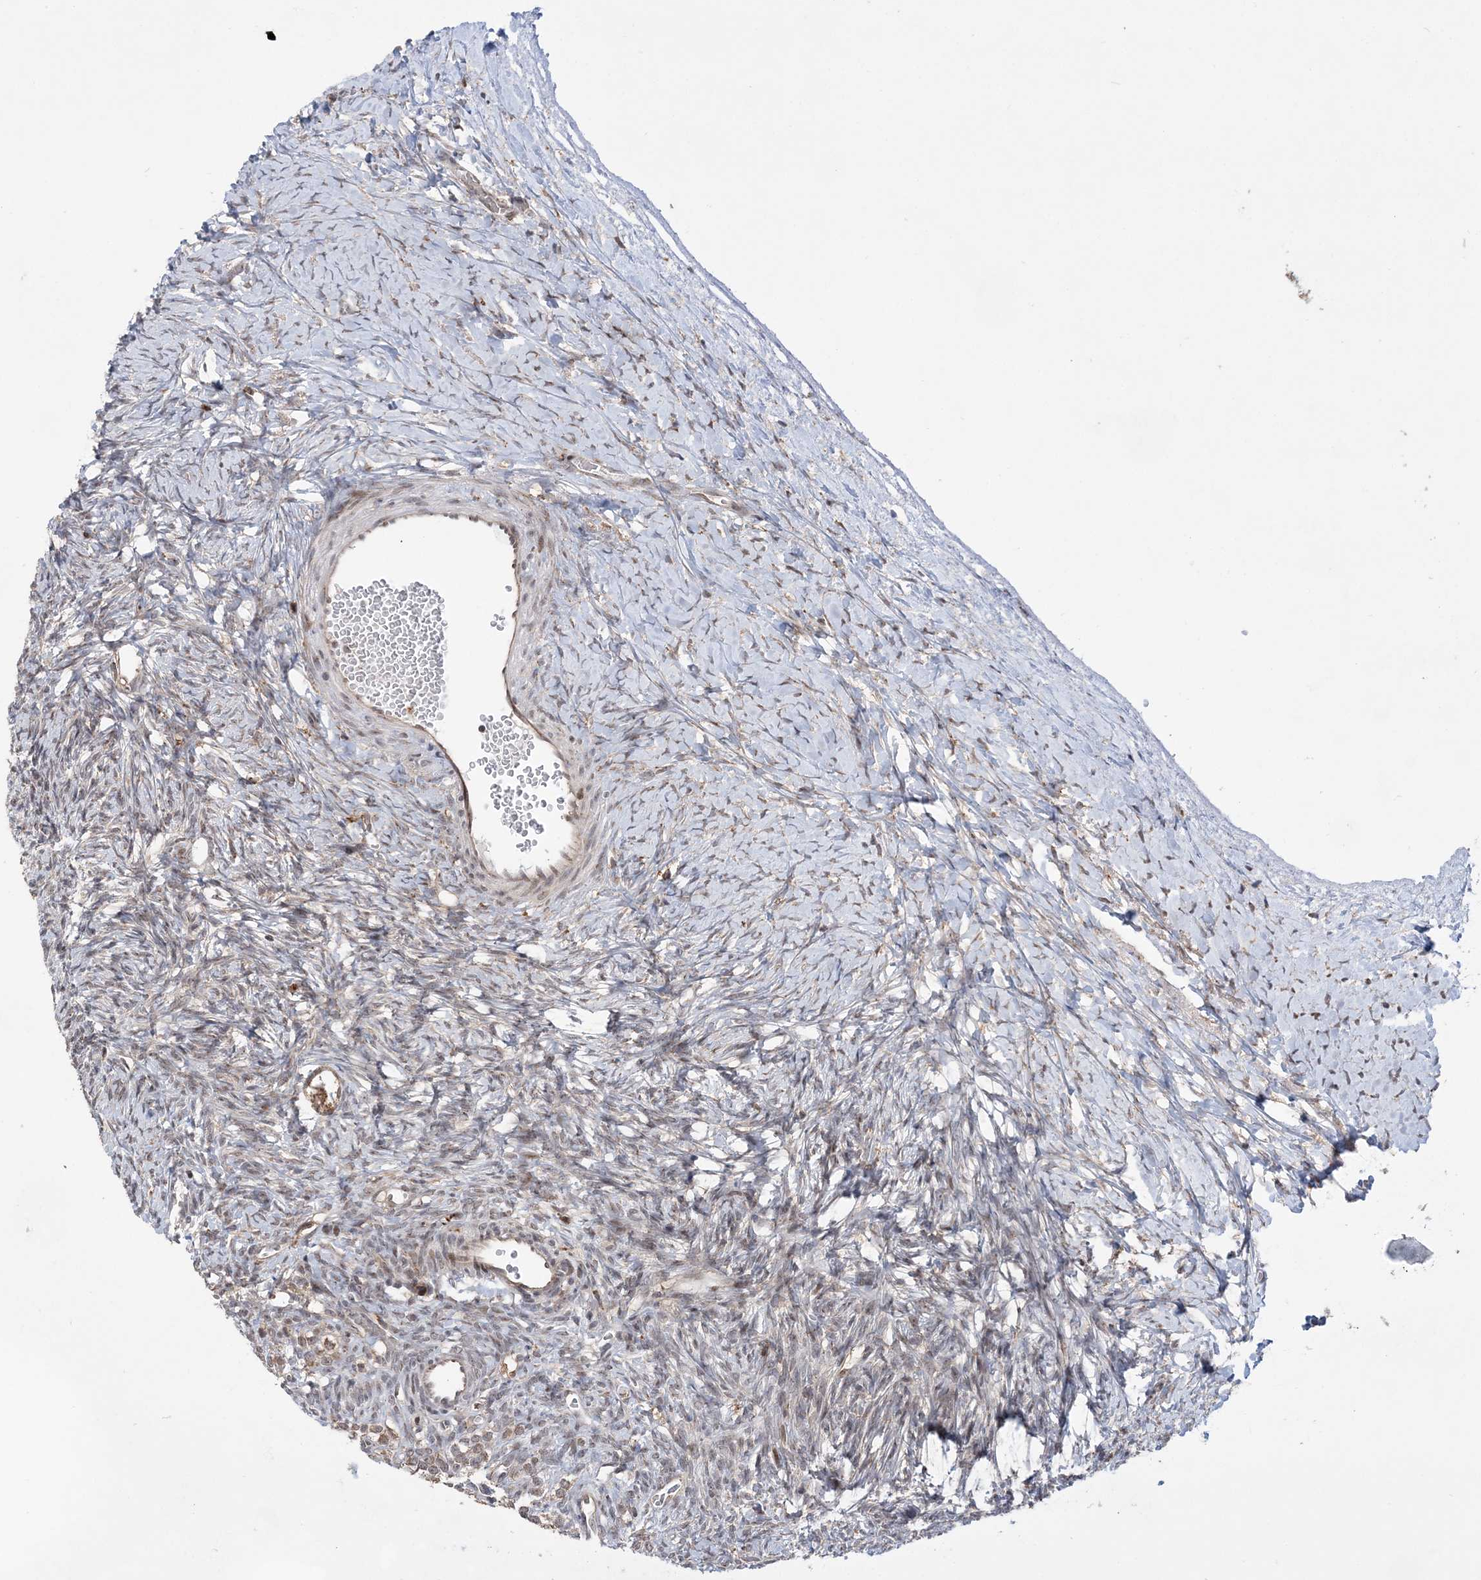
{"staining": {"intensity": "negative", "quantity": "none", "location": "none"}, "tissue": "ovary", "cell_type": "Ovarian stroma cells", "image_type": "normal", "snomed": [{"axis": "morphology", "description": "Normal tissue, NOS"}, {"axis": "morphology", "description": "Developmental malformation"}, {"axis": "topography", "description": "Ovary"}], "caption": "Immunohistochemical staining of unremarkable ovary exhibits no significant positivity in ovarian stroma cells.", "gene": "ANAPC15", "patient": {"sex": "female", "age": 39}}